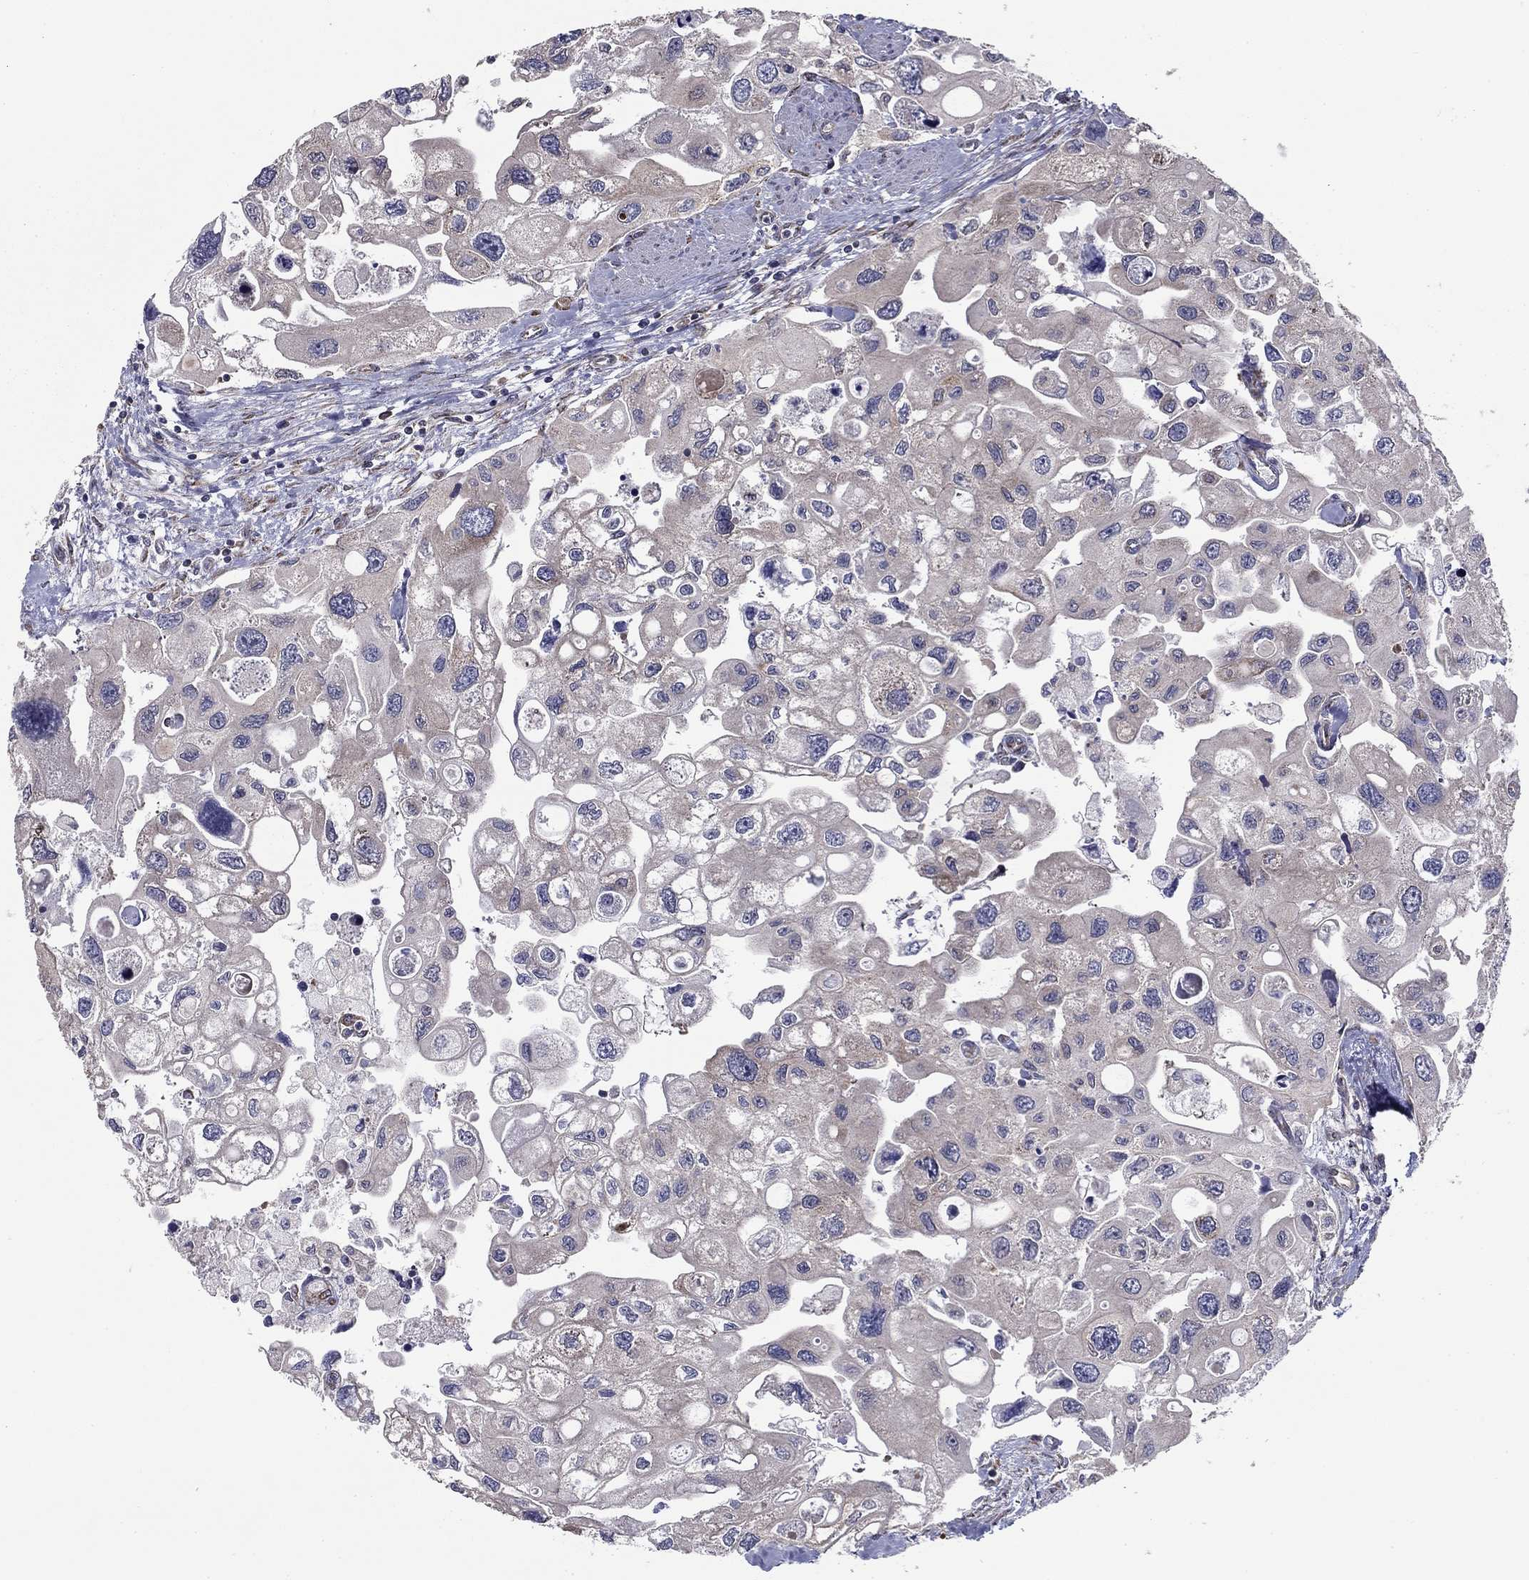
{"staining": {"intensity": "weak", "quantity": "<25%", "location": "cytoplasmic/membranous"}, "tissue": "urothelial cancer", "cell_type": "Tumor cells", "image_type": "cancer", "snomed": [{"axis": "morphology", "description": "Urothelial carcinoma, High grade"}, {"axis": "topography", "description": "Urinary bladder"}], "caption": "The micrograph displays no staining of tumor cells in urothelial carcinoma (high-grade).", "gene": "NKIRAS1", "patient": {"sex": "male", "age": 59}}